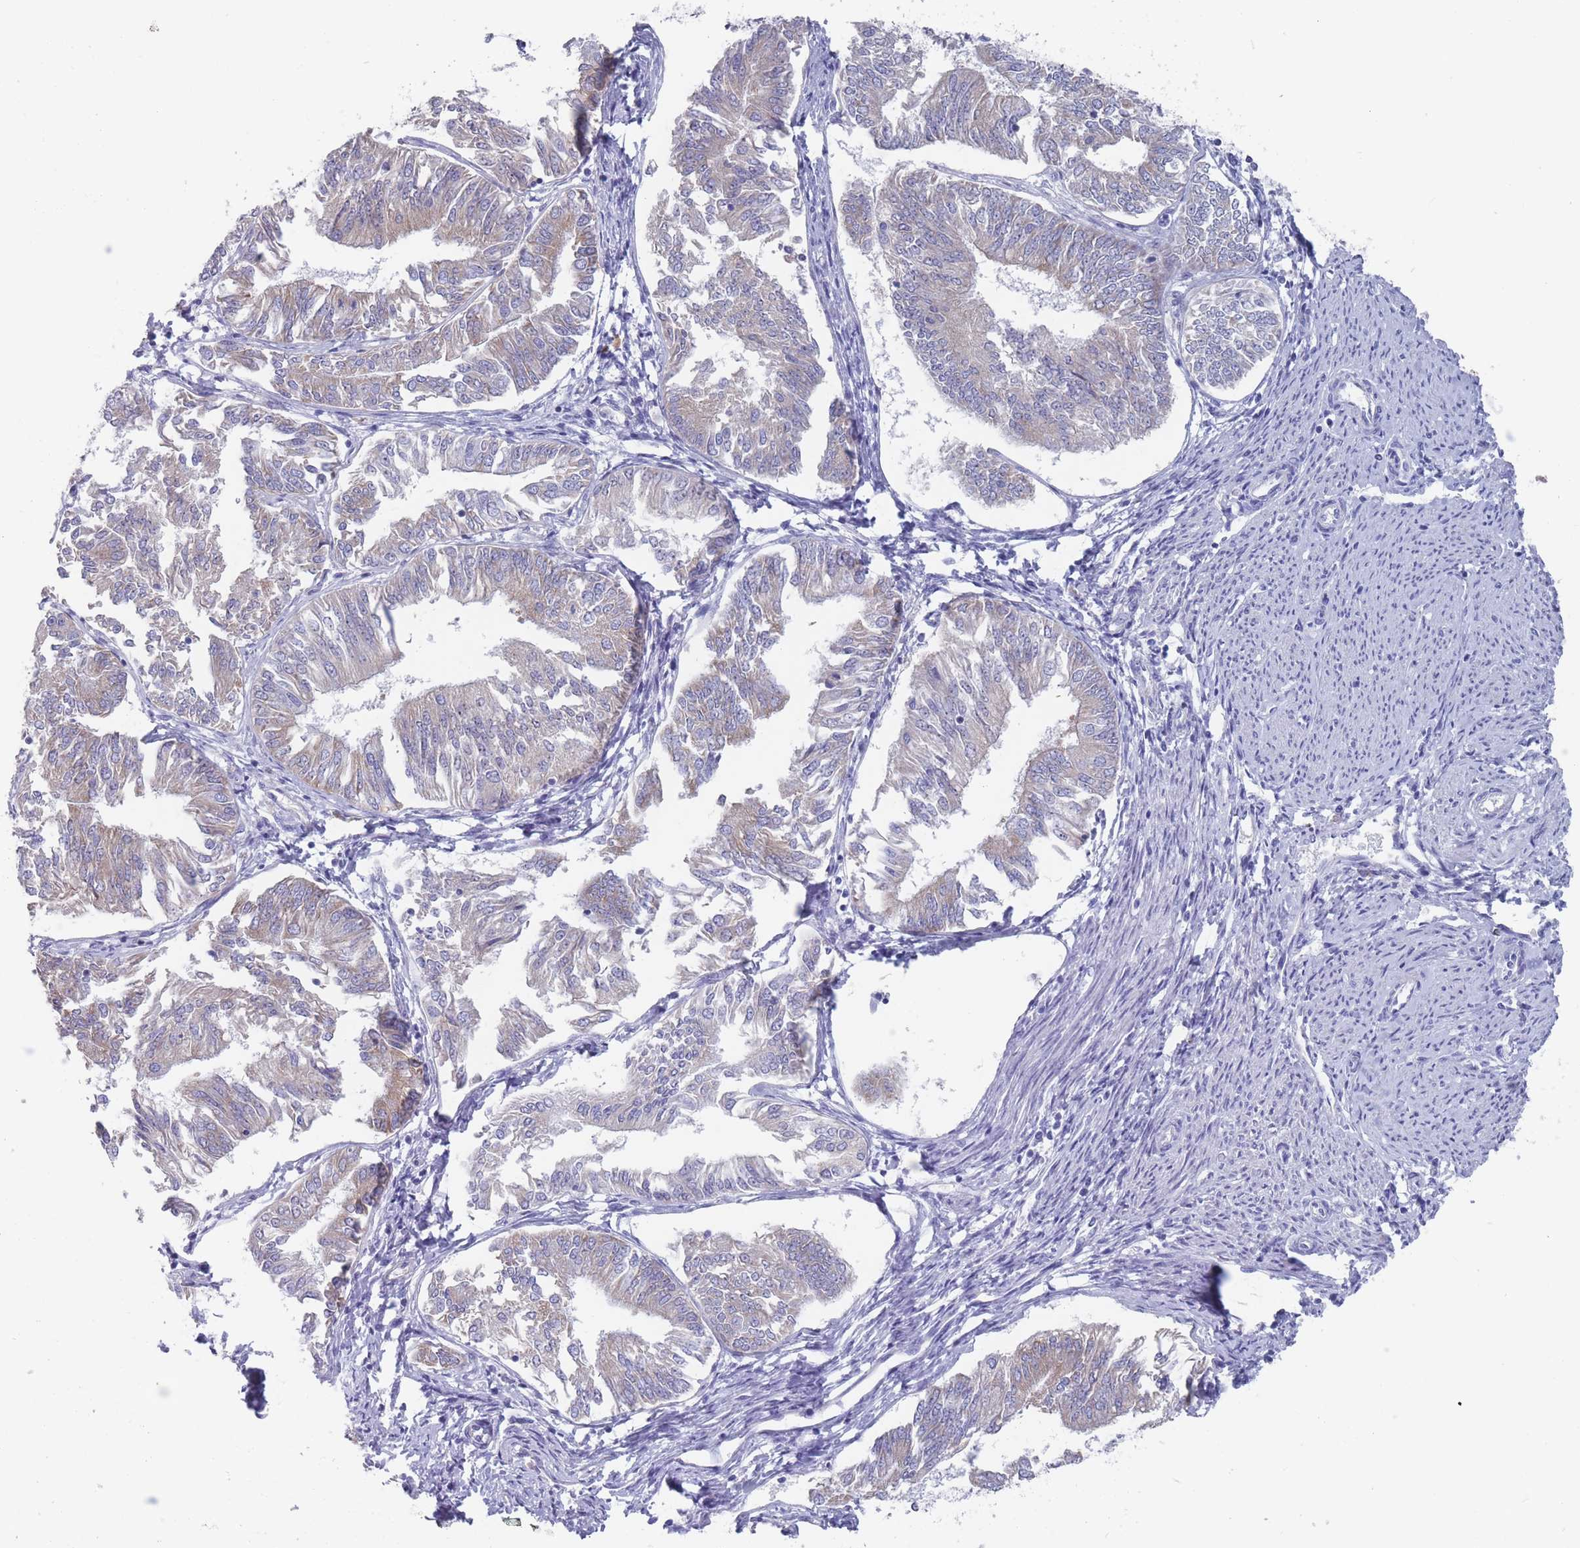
{"staining": {"intensity": "weak", "quantity": "25%-75%", "location": "cytoplasmic/membranous"}, "tissue": "endometrial cancer", "cell_type": "Tumor cells", "image_type": "cancer", "snomed": [{"axis": "morphology", "description": "Adenocarcinoma, NOS"}, {"axis": "topography", "description": "Endometrium"}], "caption": "Immunohistochemical staining of endometrial cancer shows weak cytoplasmic/membranous protein expression in approximately 25%-75% of tumor cells.", "gene": "ST8SIA5", "patient": {"sex": "female", "age": 58}}